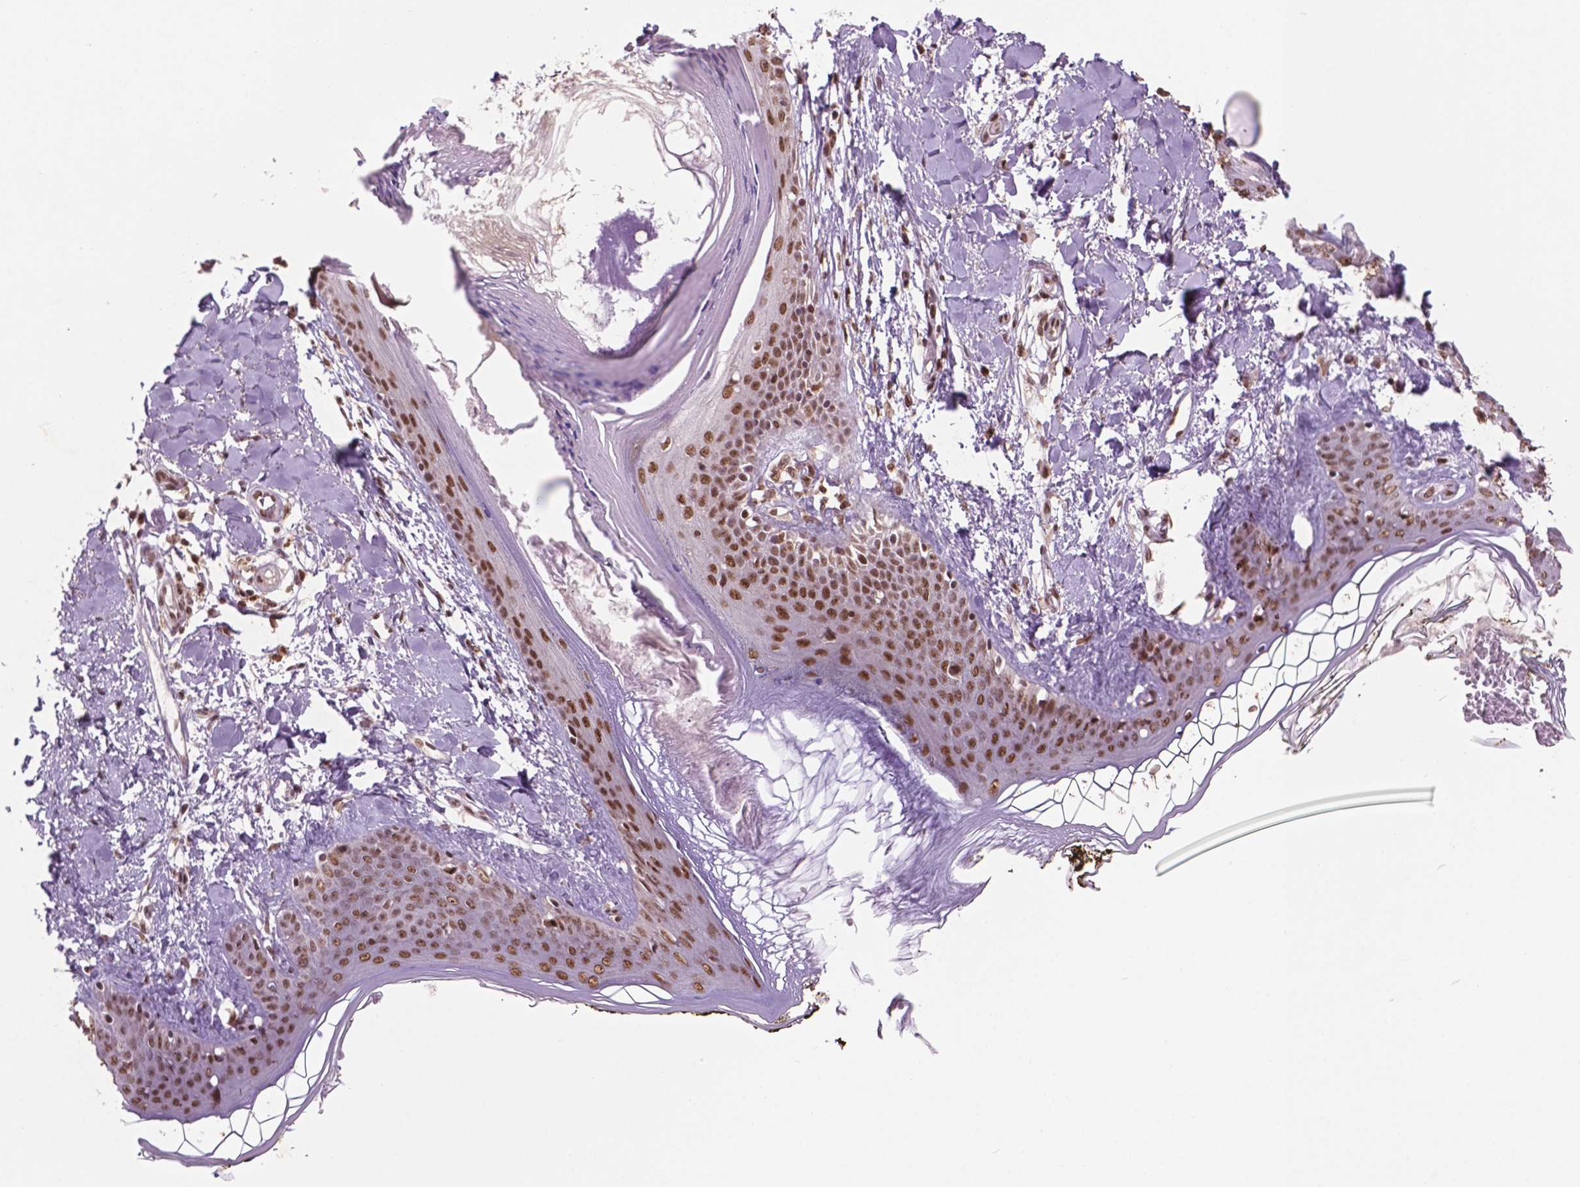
{"staining": {"intensity": "moderate", "quantity": ">75%", "location": "nuclear"}, "tissue": "skin", "cell_type": "Fibroblasts", "image_type": "normal", "snomed": [{"axis": "morphology", "description": "Normal tissue, NOS"}, {"axis": "topography", "description": "Skin"}], "caption": "Immunohistochemical staining of benign skin reveals >75% levels of moderate nuclear protein staining in approximately >75% of fibroblasts. (Brightfield microscopy of DAB IHC at high magnification).", "gene": "SIRT6", "patient": {"sex": "female", "age": 34}}